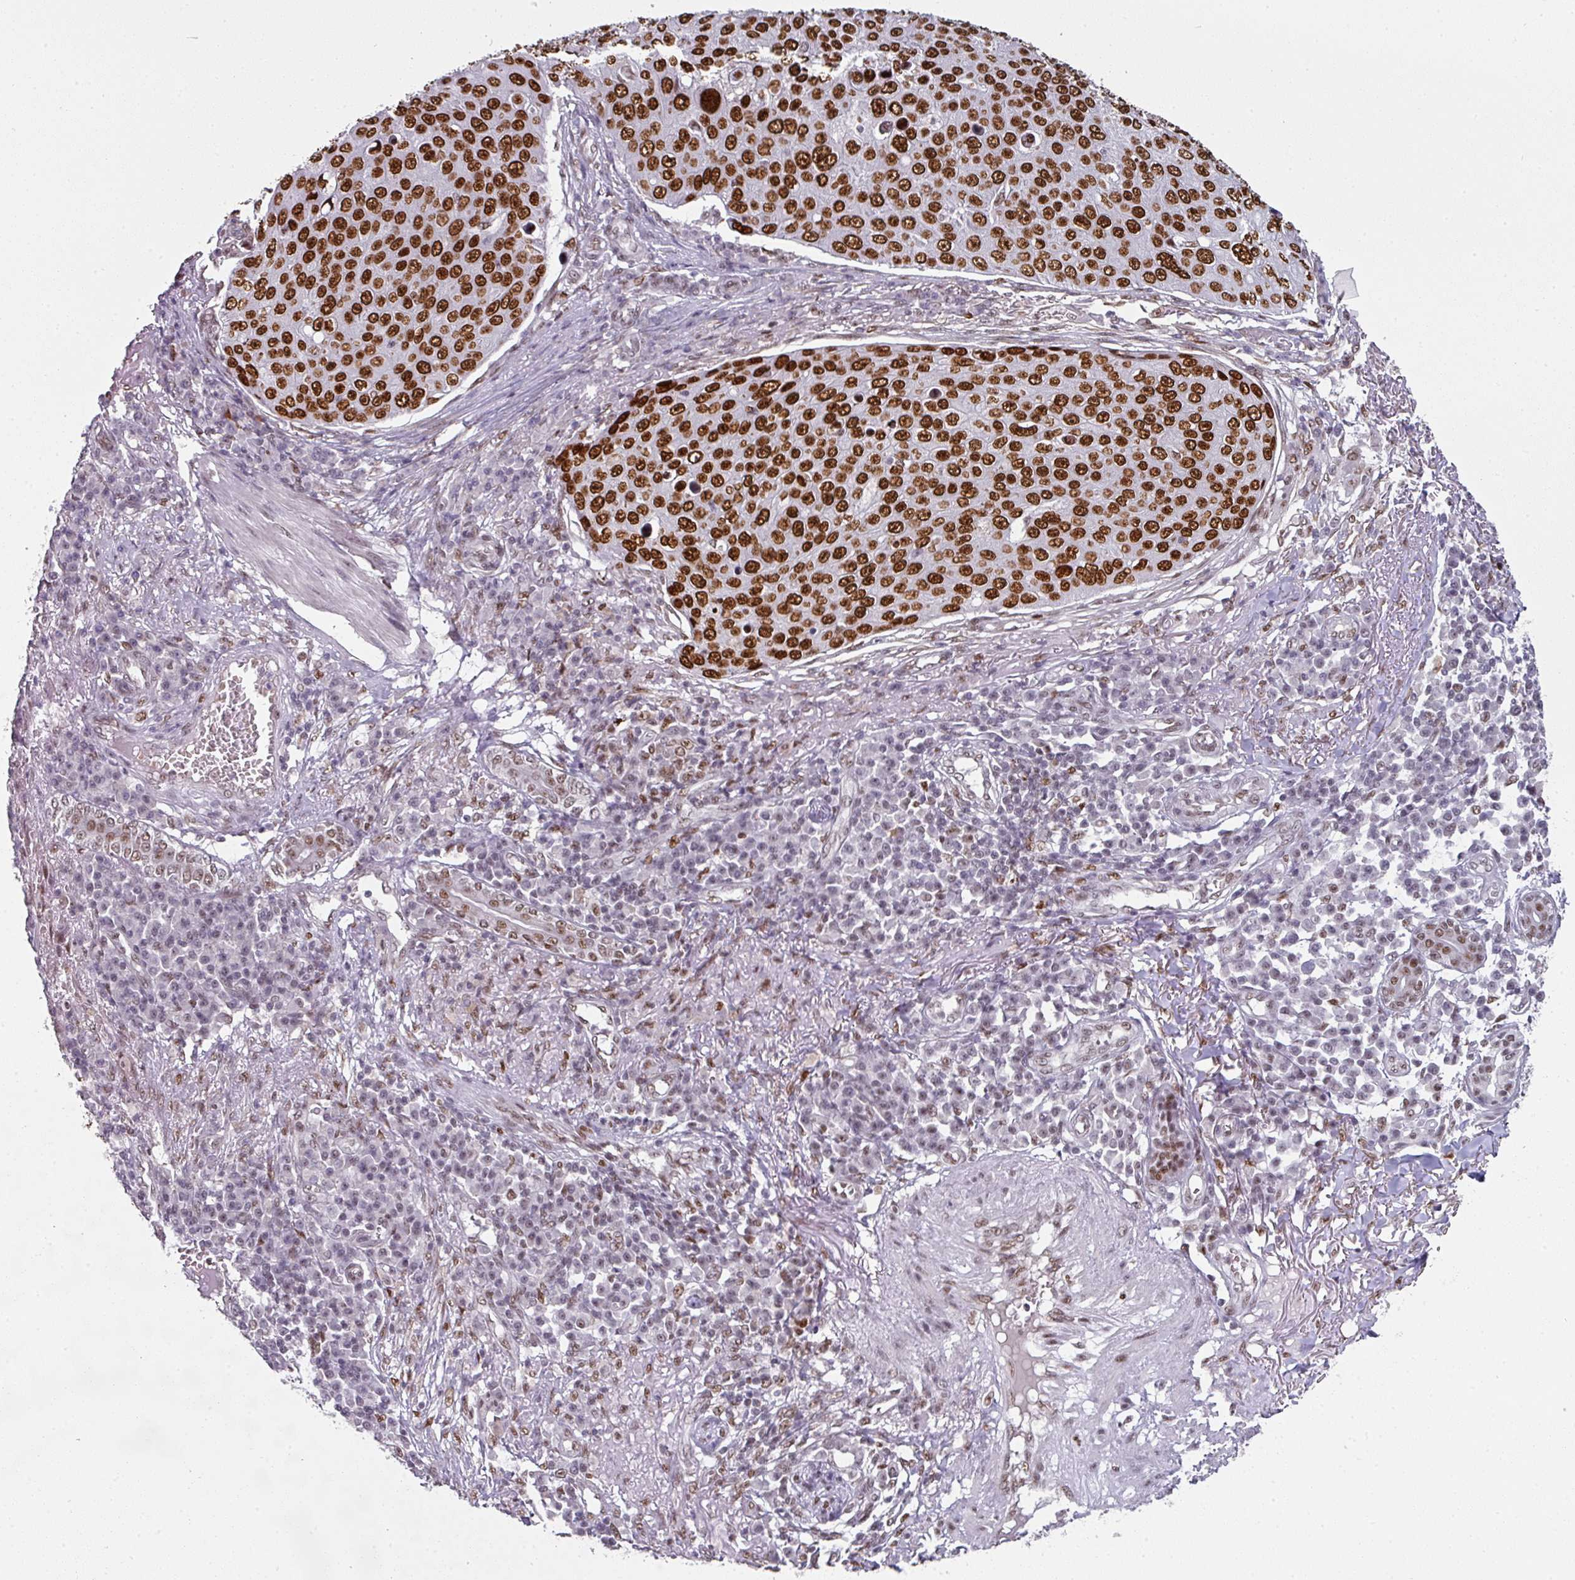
{"staining": {"intensity": "strong", "quantity": ">75%", "location": "nuclear"}, "tissue": "skin cancer", "cell_type": "Tumor cells", "image_type": "cancer", "snomed": [{"axis": "morphology", "description": "Squamous cell carcinoma, NOS"}, {"axis": "topography", "description": "Skin"}], "caption": "A high amount of strong nuclear expression is present in approximately >75% of tumor cells in squamous cell carcinoma (skin) tissue. Nuclei are stained in blue.", "gene": "RAD50", "patient": {"sex": "male", "age": 71}}